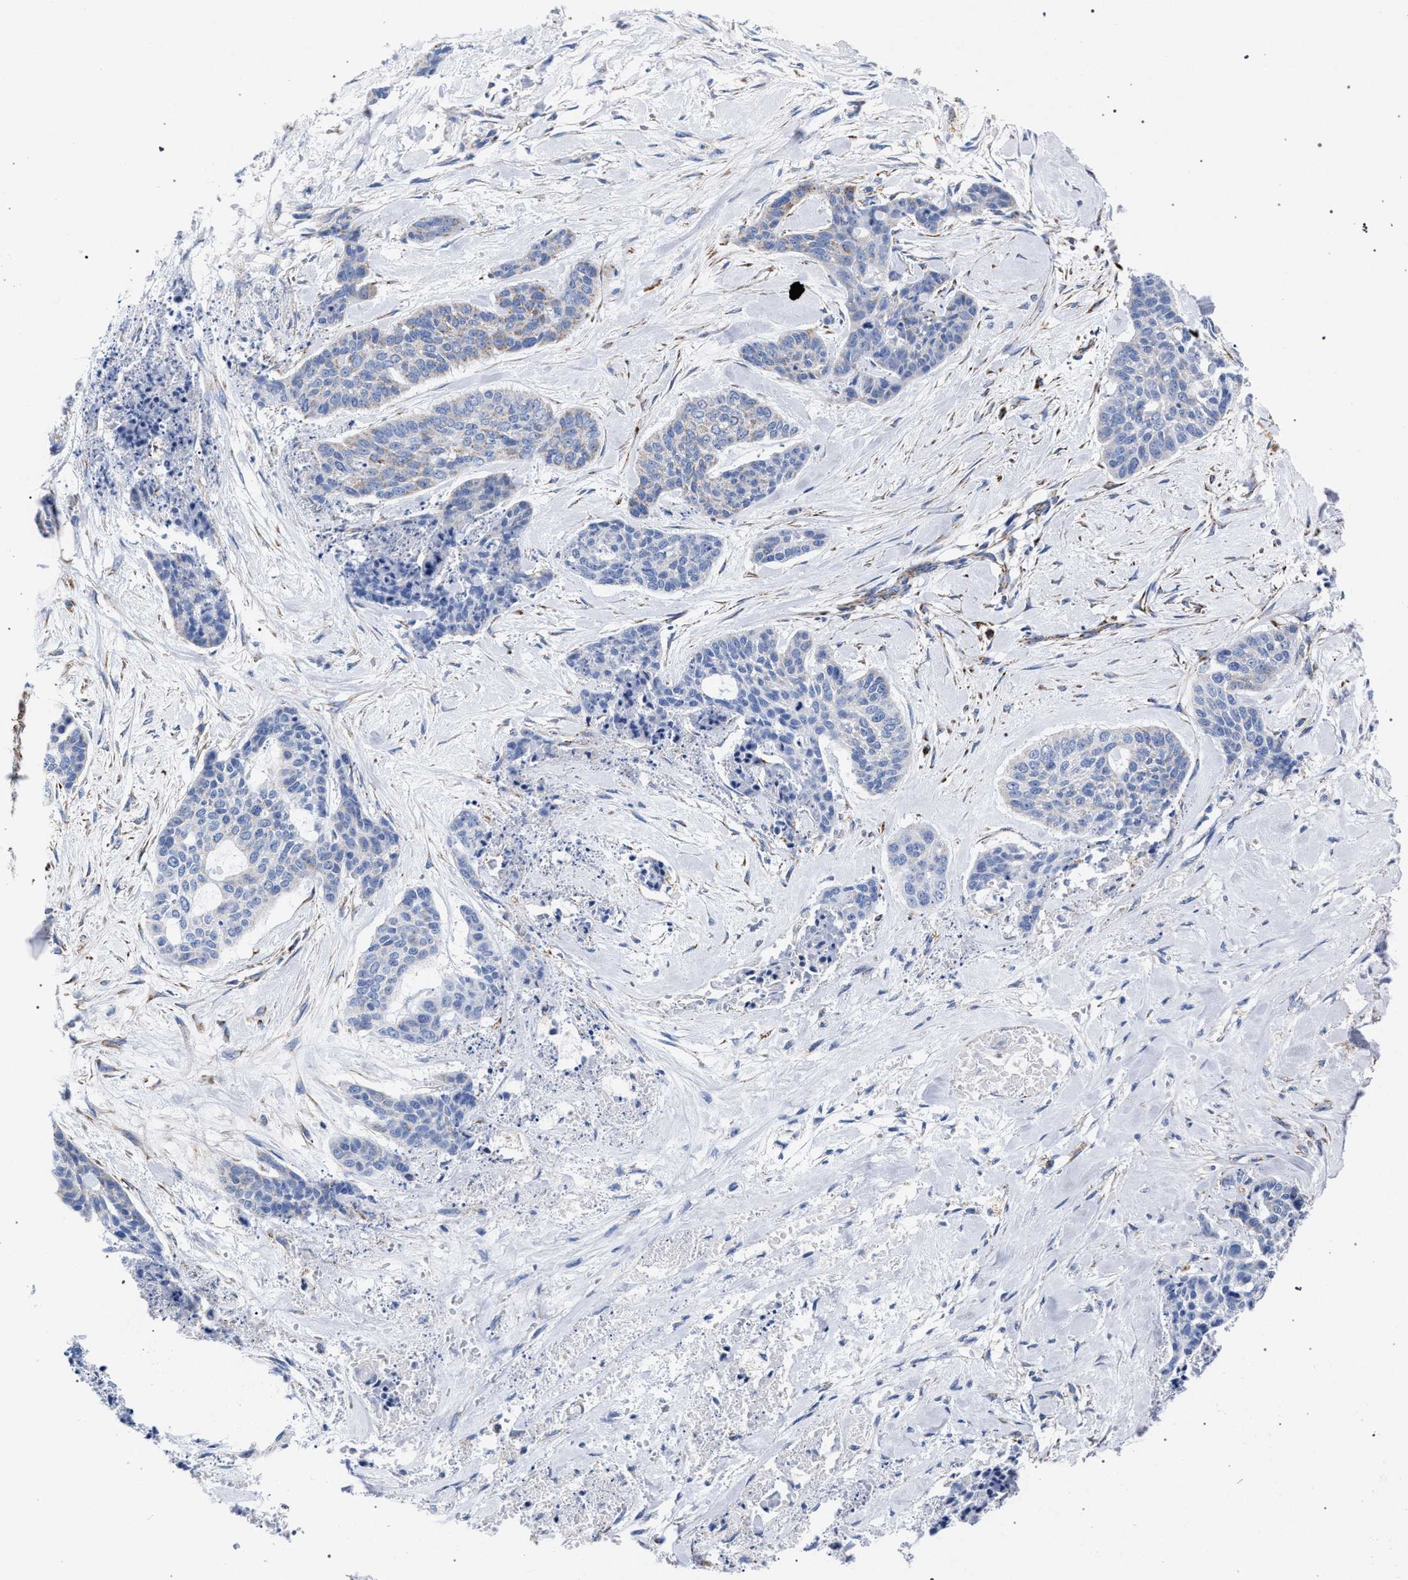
{"staining": {"intensity": "weak", "quantity": "<25%", "location": "cytoplasmic/membranous"}, "tissue": "skin cancer", "cell_type": "Tumor cells", "image_type": "cancer", "snomed": [{"axis": "morphology", "description": "Basal cell carcinoma"}, {"axis": "topography", "description": "Skin"}], "caption": "There is no significant expression in tumor cells of skin basal cell carcinoma.", "gene": "ACADS", "patient": {"sex": "female", "age": 64}}